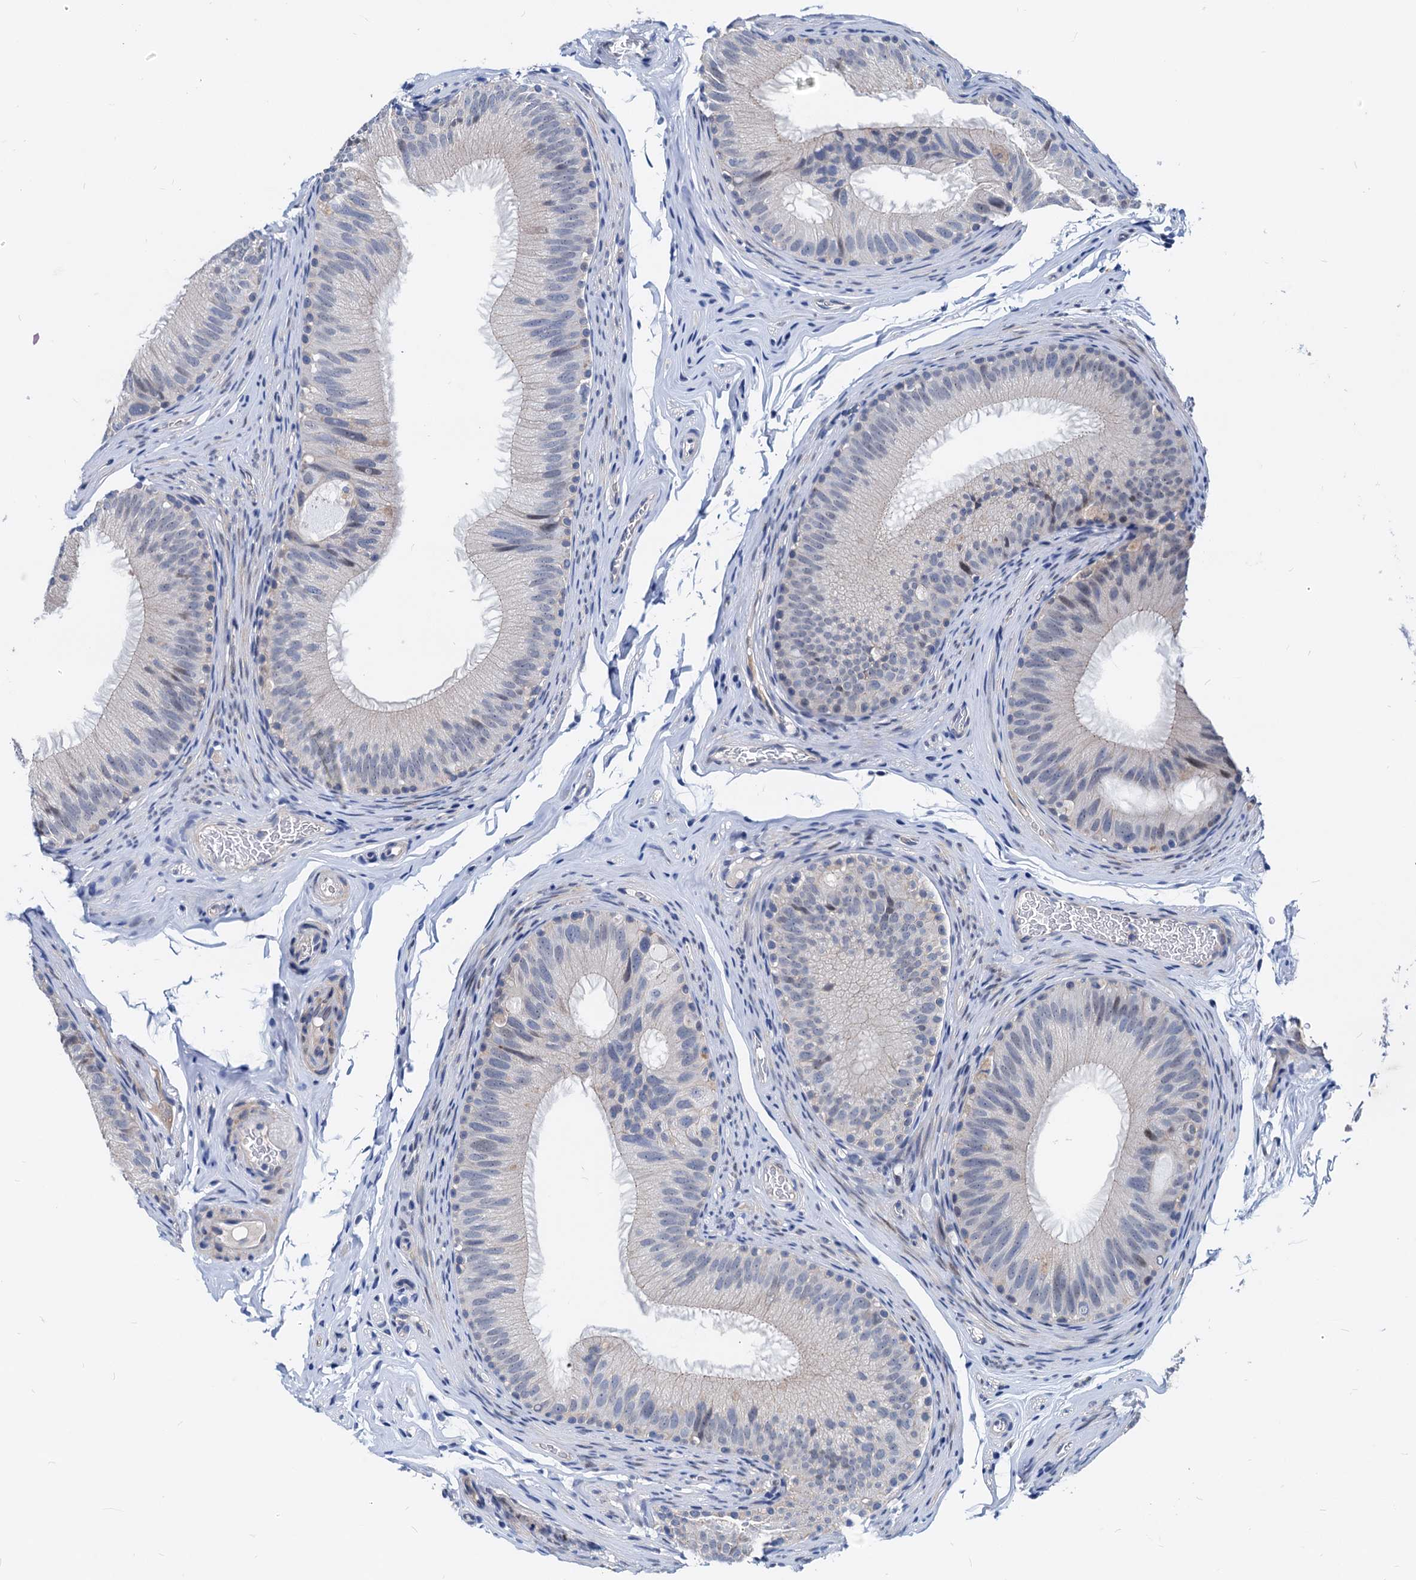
{"staining": {"intensity": "negative", "quantity": "none", "location": "none"}, "tissue": "epididymis", "cell_type": "Glandular cells", "image_type": "normal", "snomed": [{"axis": "morphology", "description": "Normal tissue, NOS"}, {"axis": "topography", "description": "Epididymis"}], "caption": "Immunohistochemical staining of unremarkable human epididymis shows no significant expression in glandular cells.", "gene": "HSF2", "patient": {"sex": "male", "age": 34}}